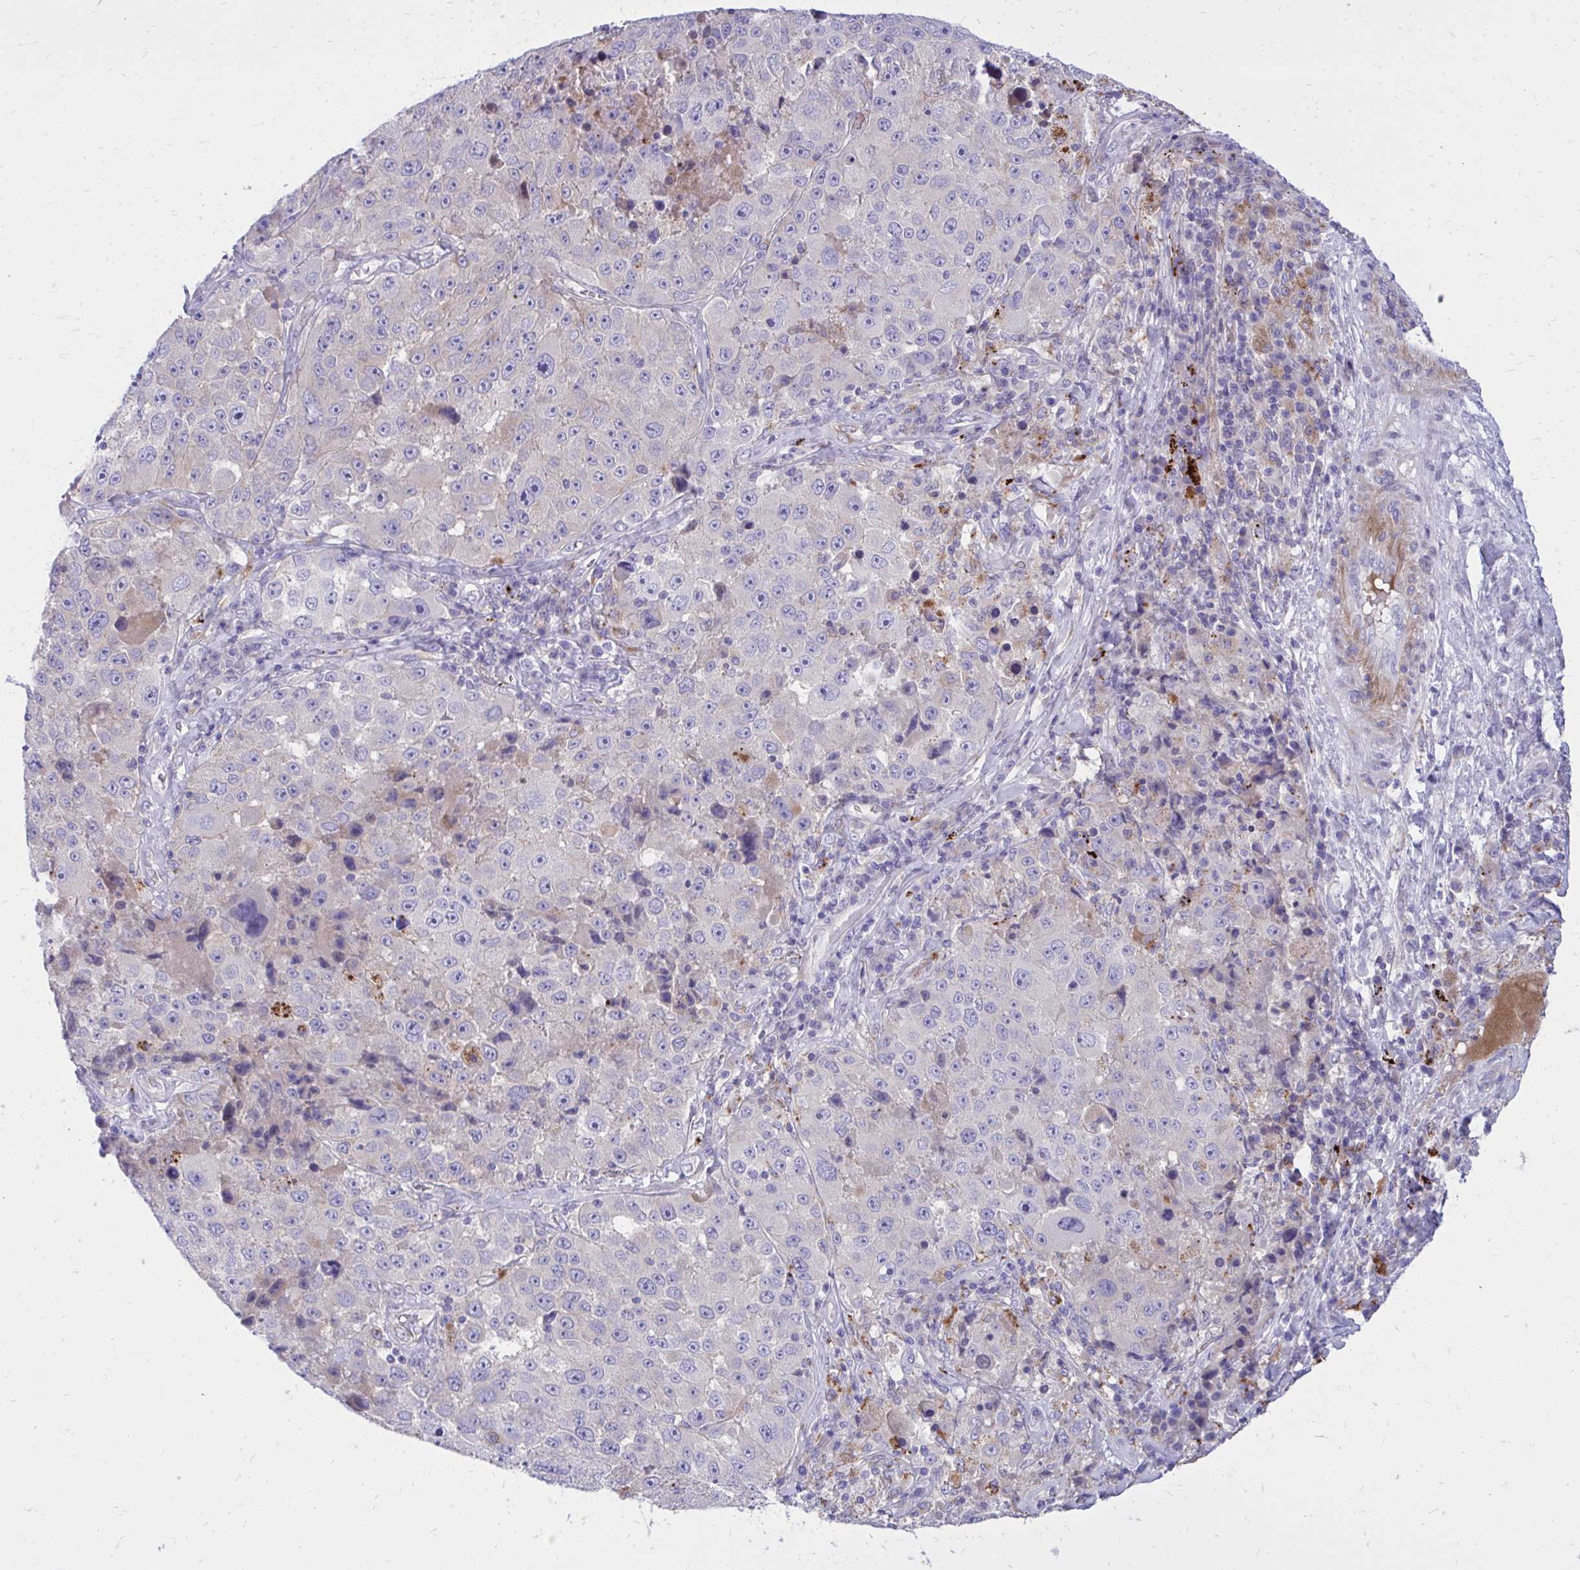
{"staining": {"intensity": "negative", "quantity": "none", "location": "none"}, "tissue": "melanoma", "cell_type": "Tumor cells", "image_type": "cancer", "snomed": [{"axis": "morphology", "description": "Malignant melanoma, Metastatic site"}, {"axis": "topography", "description": "Lymph node"}], "caption": "IHC photomicrograph of malignant melanoma (metastatic site) stained for a protein (brown), which exhibits no staining in tumor cells.", "gene": "TP53I11", "patient": {"sex": "male", "age": 62}}